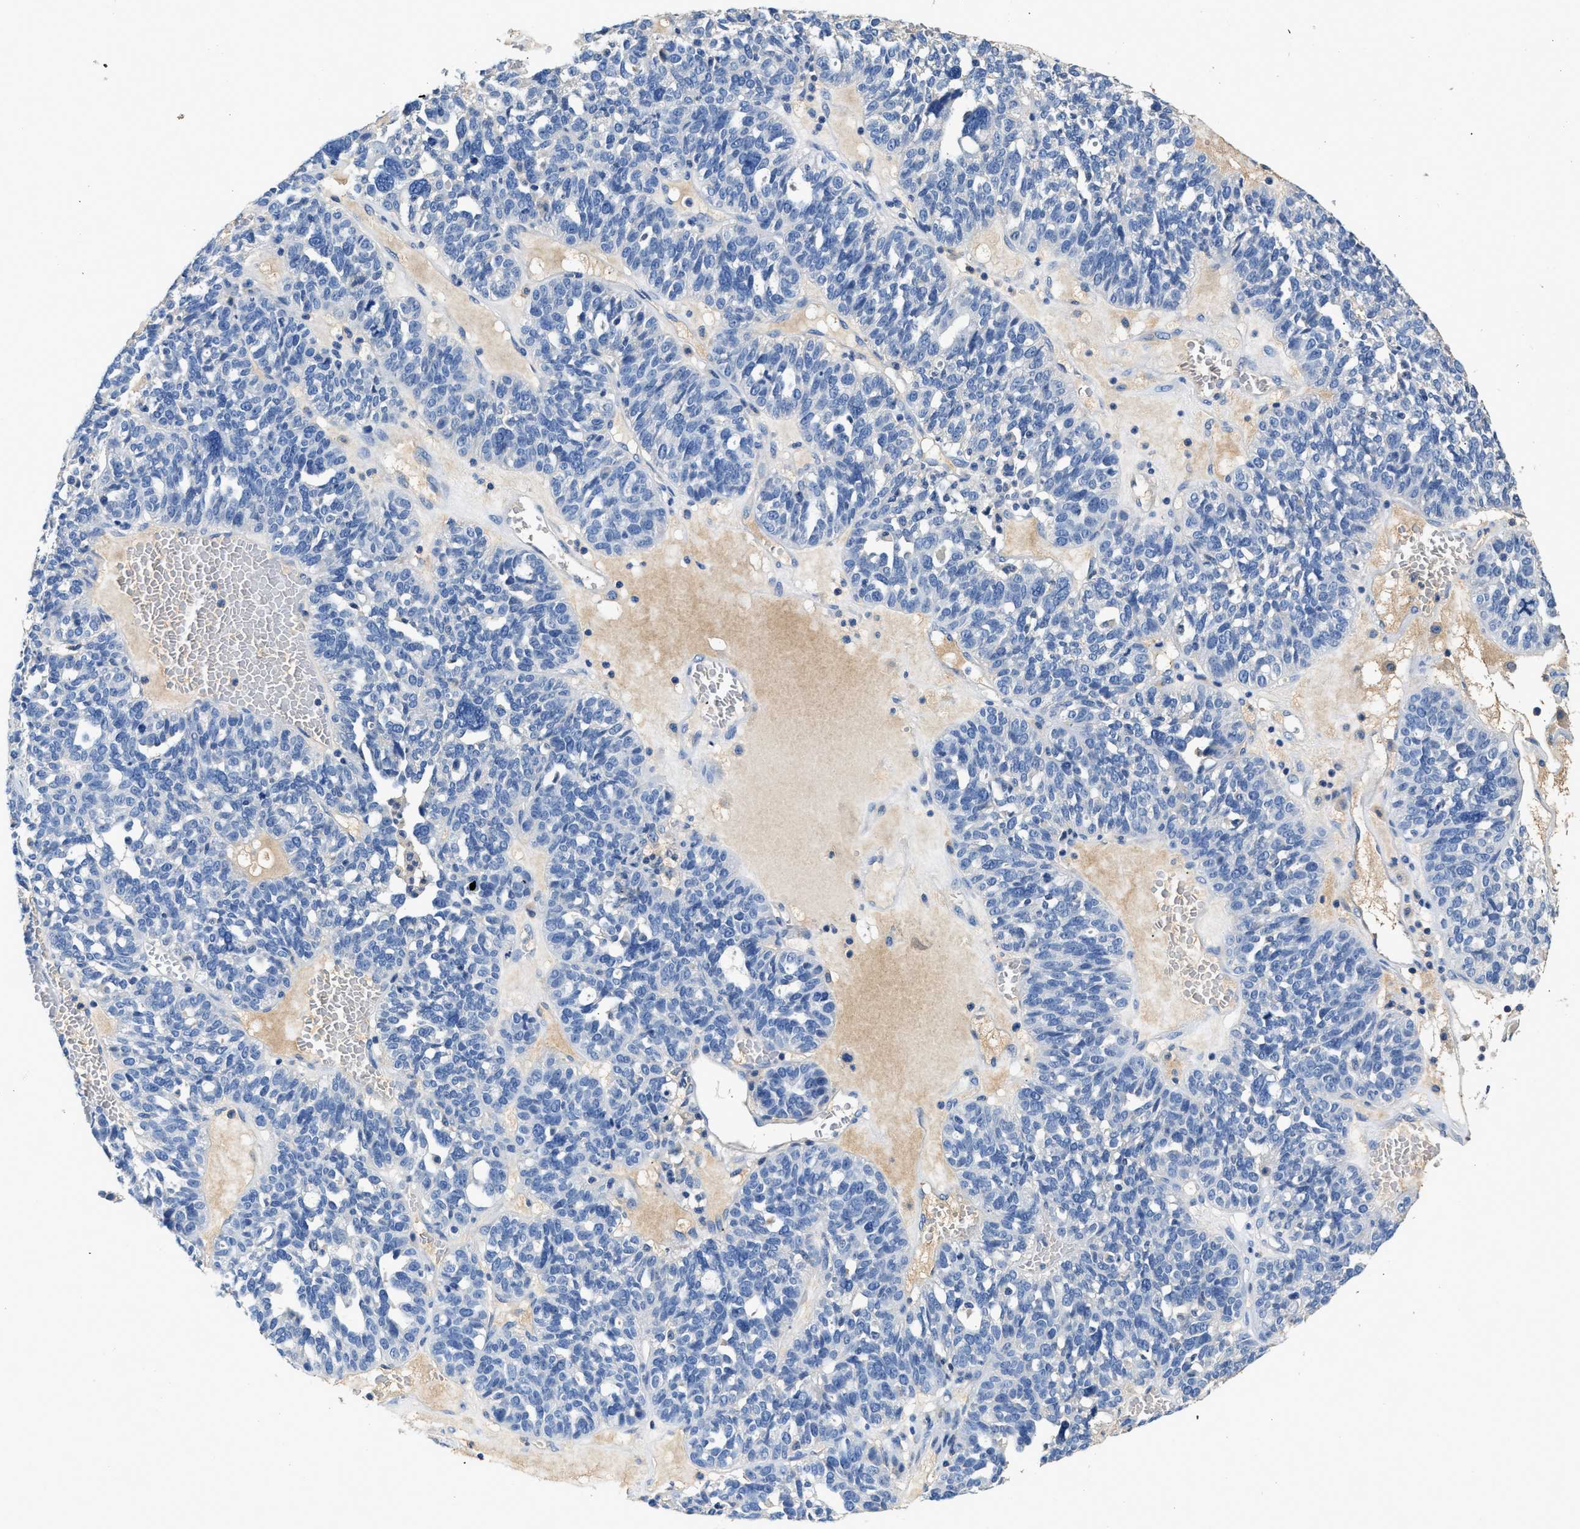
{"staining": {"intensity": "negative", "quantity": "none", "location": "none"}, "tissue": "ovarian cancer", "cell_type": "Tumor cells", "image_type": "cancer", "snomed": [{"axis": "morphology", "description": "Cystadenocarcinoma, serous, NOS"}, {"axis": "topography", "description": "Ovary"}], "caption": "An immunohistochemistry image of ovarian cancer is shown. There is no staining in tumor cells of ovarian cancer.", "gene": "SLCO2B1", "patient": {"sex": "female", "age": 59}}